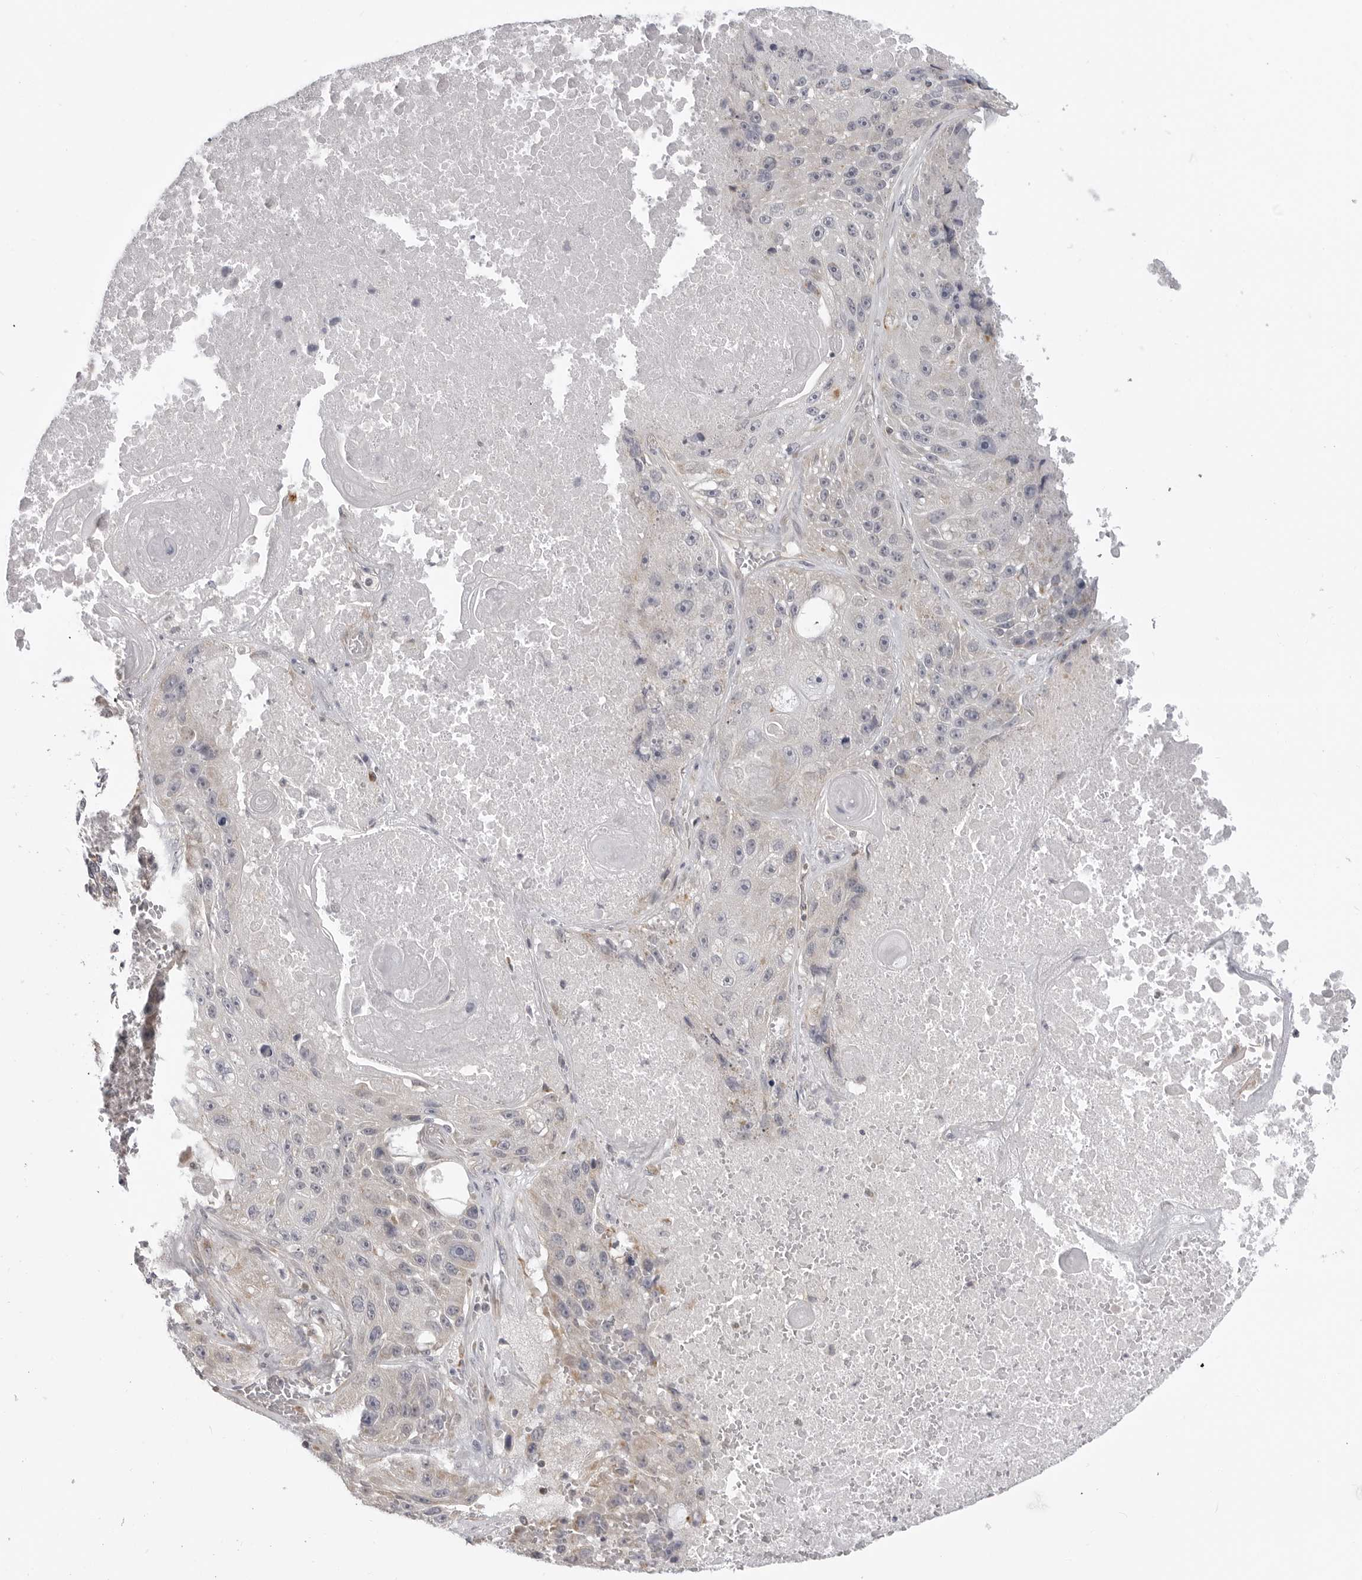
{"staining": {"intensity": "negative", "quantity": "none", "location": "none"}, "tissue": "lung cancer", "cell_type": "Tumor cells", "image_type": "cancer", "snomed": [{"axis": "morphology", "description": "Squamous cell carcinoma, NOS"}, {"axis": "topography", "description": "Lung"}], "caption": "Tumor cells are negative for protein expression in human lung squamous cell carcinoma. (DAB immunohistochemistry, high magnification).", "gene": "MAP7D1", "patient": {"sex": "male", "age": 61}}